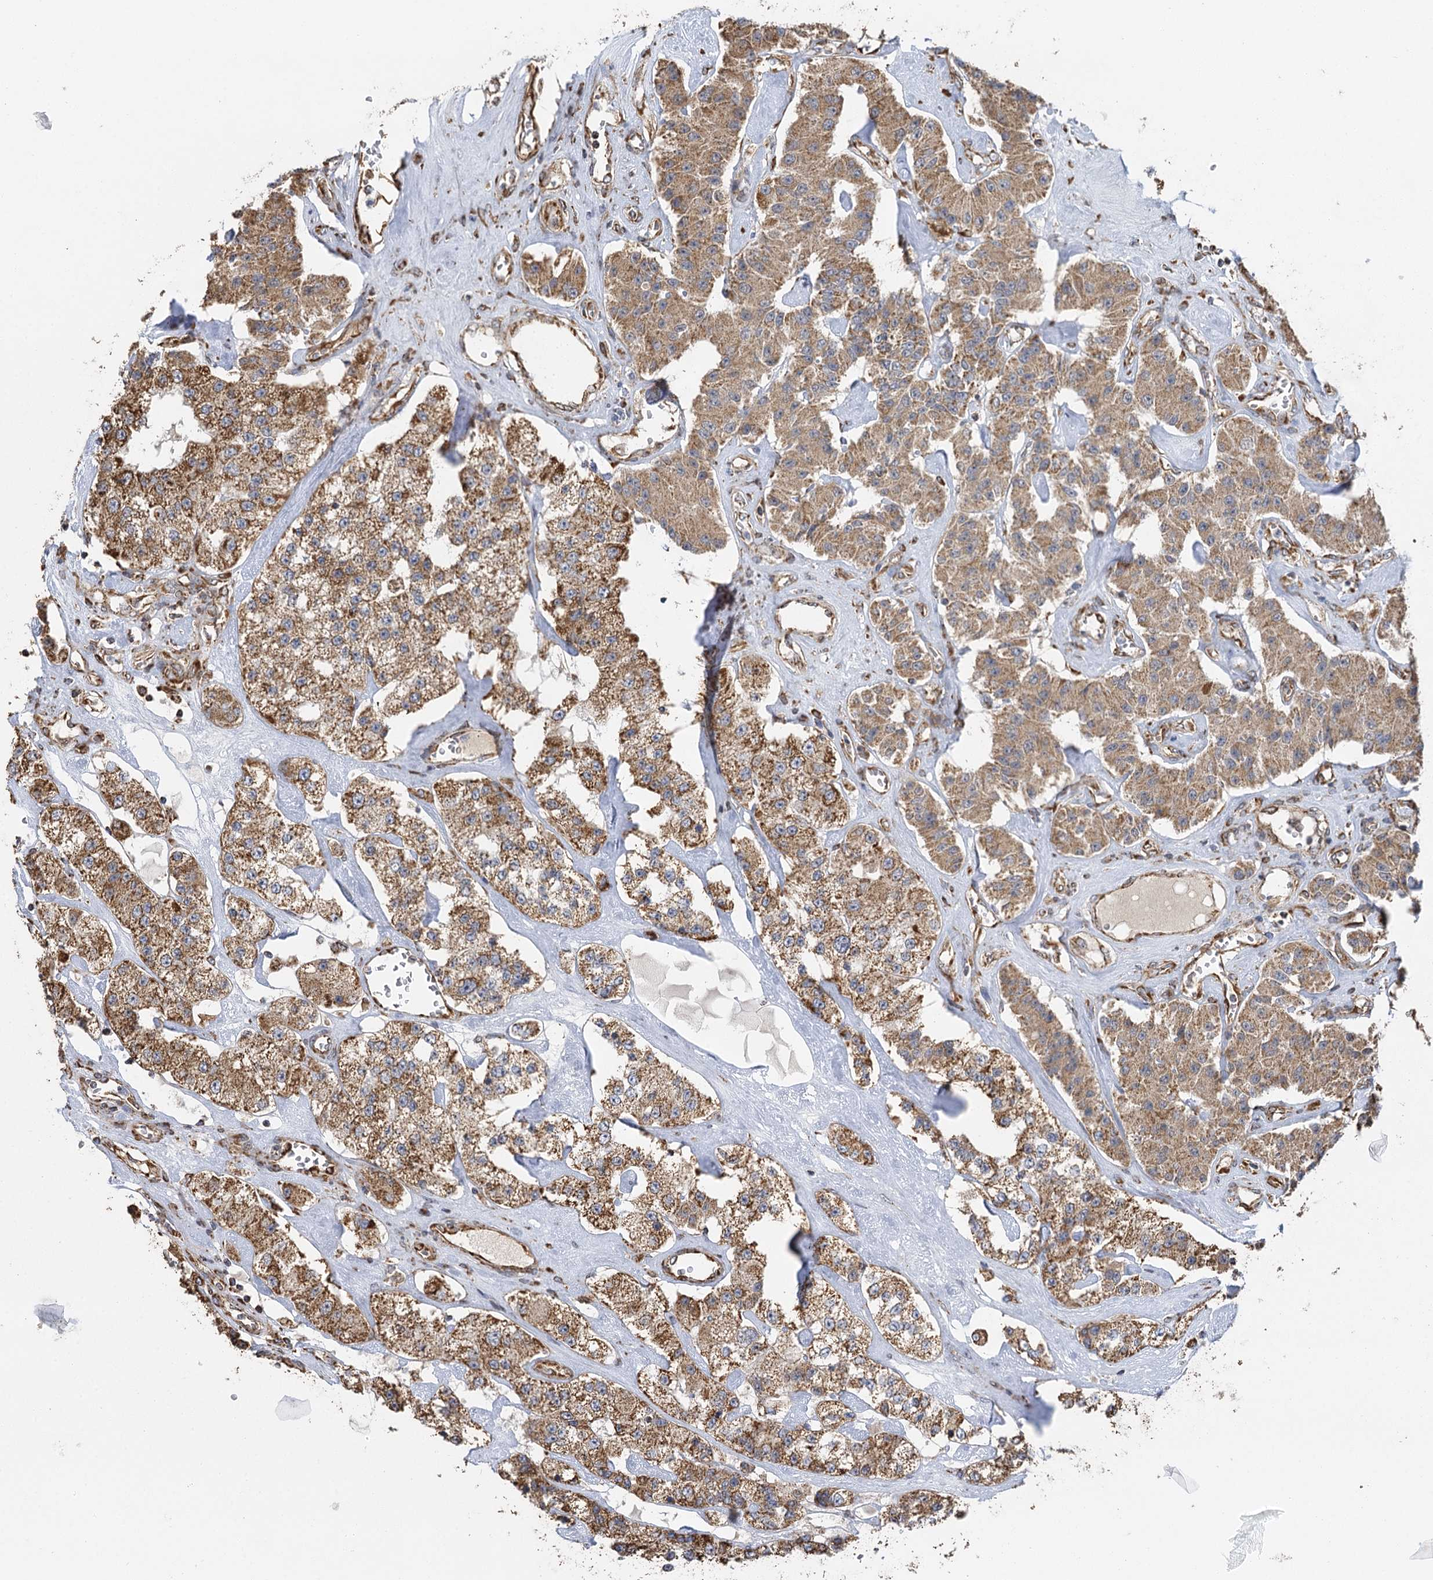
{"staining": {"intensity": "moderate", "quantity": ">75%", "location": "cytoplasmic/membranous"}, "tissue": "carcinoid", "cell_type": "Tumor cells", "image_type": "cancer", "snomed": [{"axis": "morphology", "description": "Carcinoid, malignant, NOS"}, {"axis": "topography", "description": "Pancreas"}], "caption": "Immunohistochemical staining of carcinoid displays medium levels of moderate cytoplasmic/membranous staining in about >75% of tumor cells. (DAB (3,3'-diaminobenzidine) IHC, brown staining for protein, blue staining for nuclei).", "gene": "IL11RA", "patient": {"sex": "male", "age": 41}}